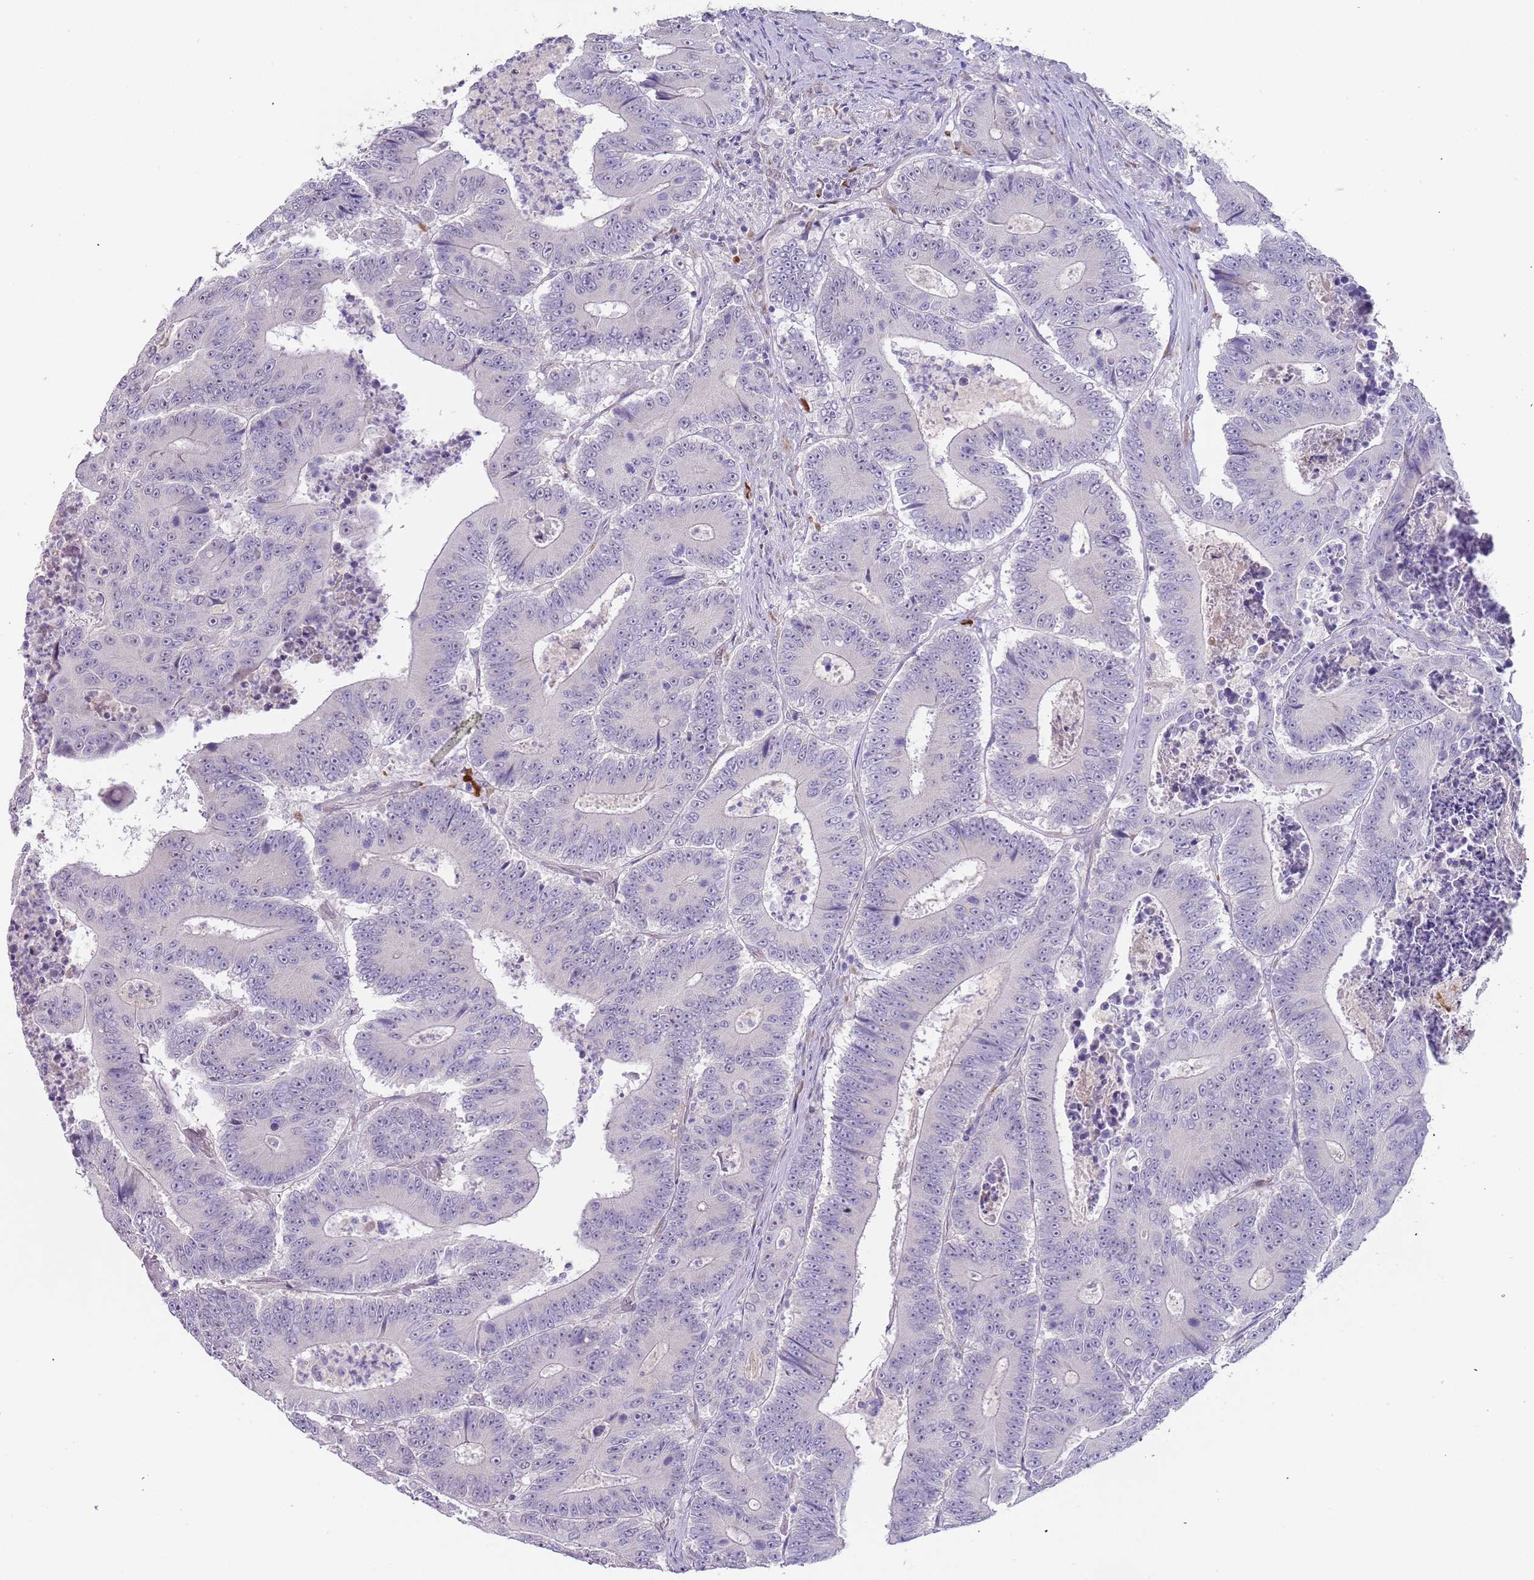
{"staining": {"intensity": "negative", "quantity": "none", "location": "none"}, "tissue": "colorectal cancer", "cell_type": "Tumor cells", "image_type": "cancer", "snomed": [{"axis": "morphology", "description": "Adenocarcinoma, NOS"}, {"axis": "topography", "description": "Colon"}], "caption": "High magnification brightfield microscopy of adenocarcinoma (colorectal) stained with DAB (brown) and counterstained with hematoxylin (blue): tumor cells show no significant staining.", "gene": "TNRC6C", "patient": {"sex": "male", "age": 83}}